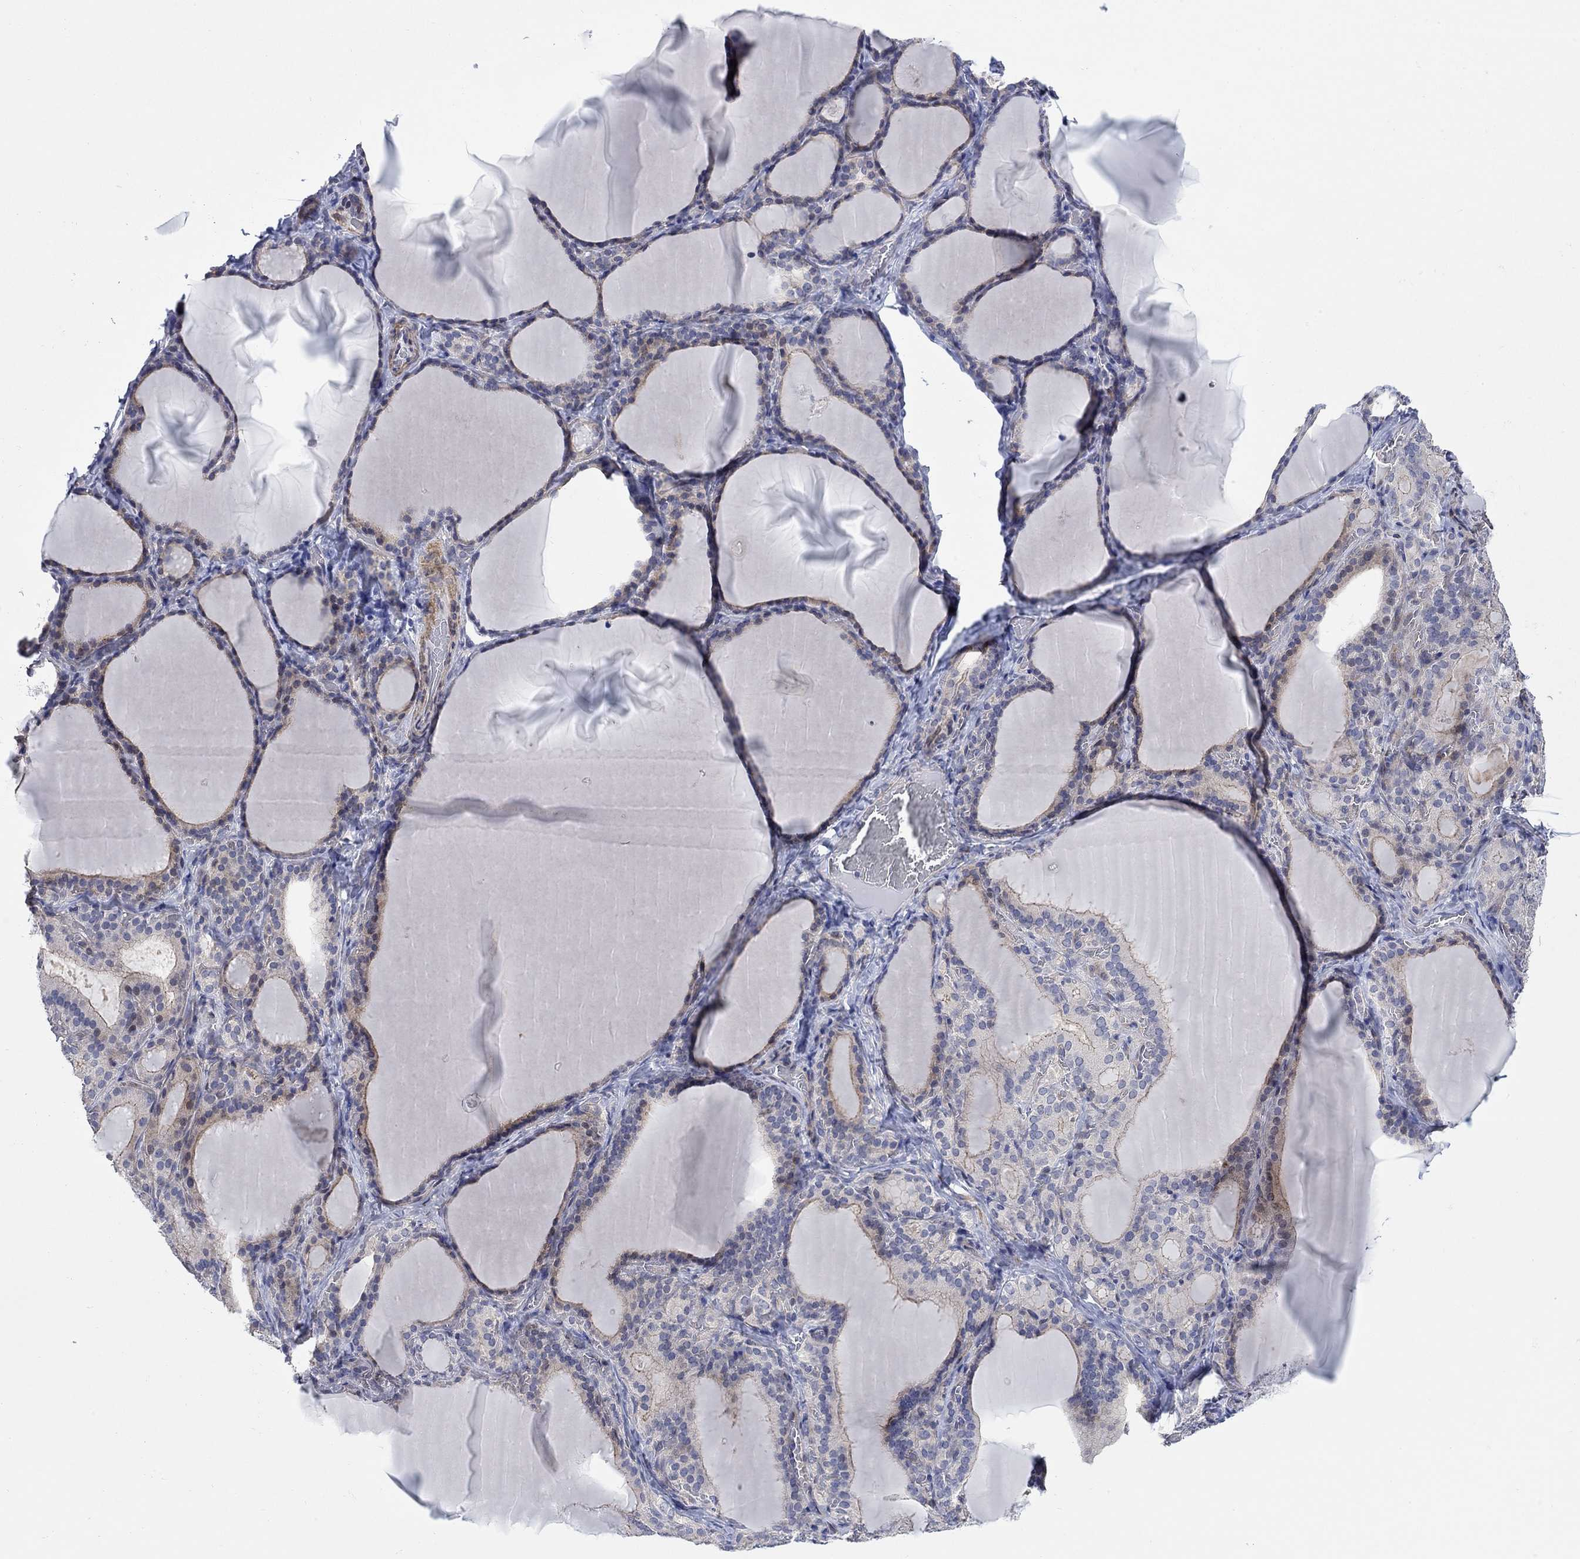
{"staining": {"intensity": "weak", "quantity": "<25%", "location": "cytoplasmic/membranous"}, "tissue": "thyroid gland", "cell_type": "Glandular cells", "image_type": "normal", "snomed": [{"axis": "morphology", "description": "Normal tissue, NOS"}, {"axis": "morphology", "description": "Hyperplasia, NOS"}, {"axis": "topography", "description": "Thyroid gland"}], "caption": "DAB immunohistochemical staining of benign thyroid gland exhibits no significant positivity in glandular cells.", "gene": "SCN7A", "patient": {"sex": "female", "age": 27}}